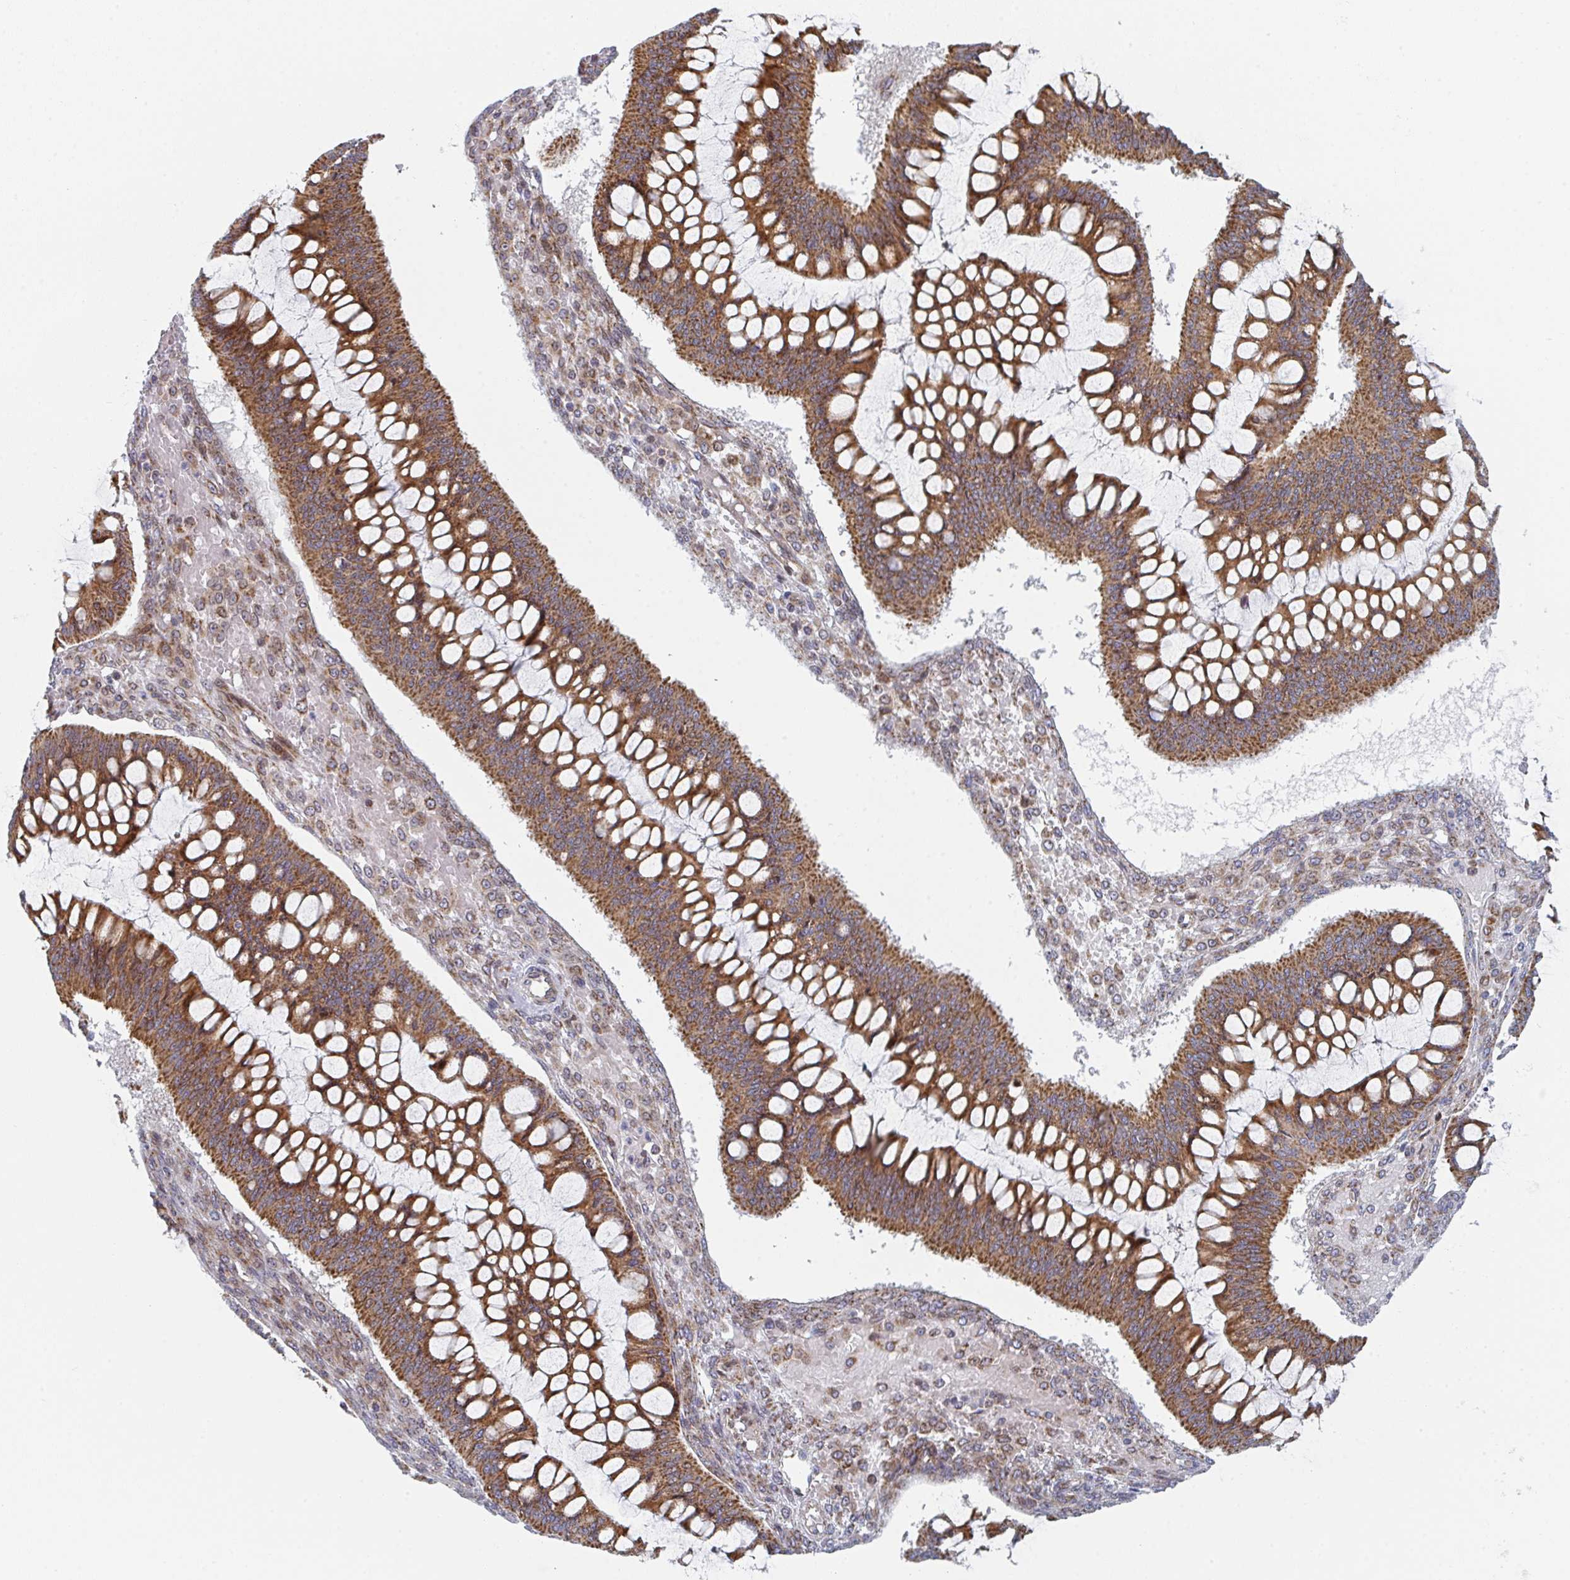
{"staining": {"intensity": "moderate", "quantity": ">75%", "location": "cytoplasmic/membranous"}, "tissue": "ovarian cancer", "cell_type": "Tumor cells", "image_type": "cancer", "snomed": [{"axis": "morphology", "description": "Cystadenocarcinoma, mucinous, NOS"}, {"axis": "topography", "description": "Ovary"}], "caption": "The histopathology image reveals staining of ovarian cancer (mucinous cystadenocarcinoma), revealing moderate cytoplasmic/membranous protein positivity (brown color) within tumor cells.", "gene": "PRKCH", "patient": {"sex": "female", "age": 73}}